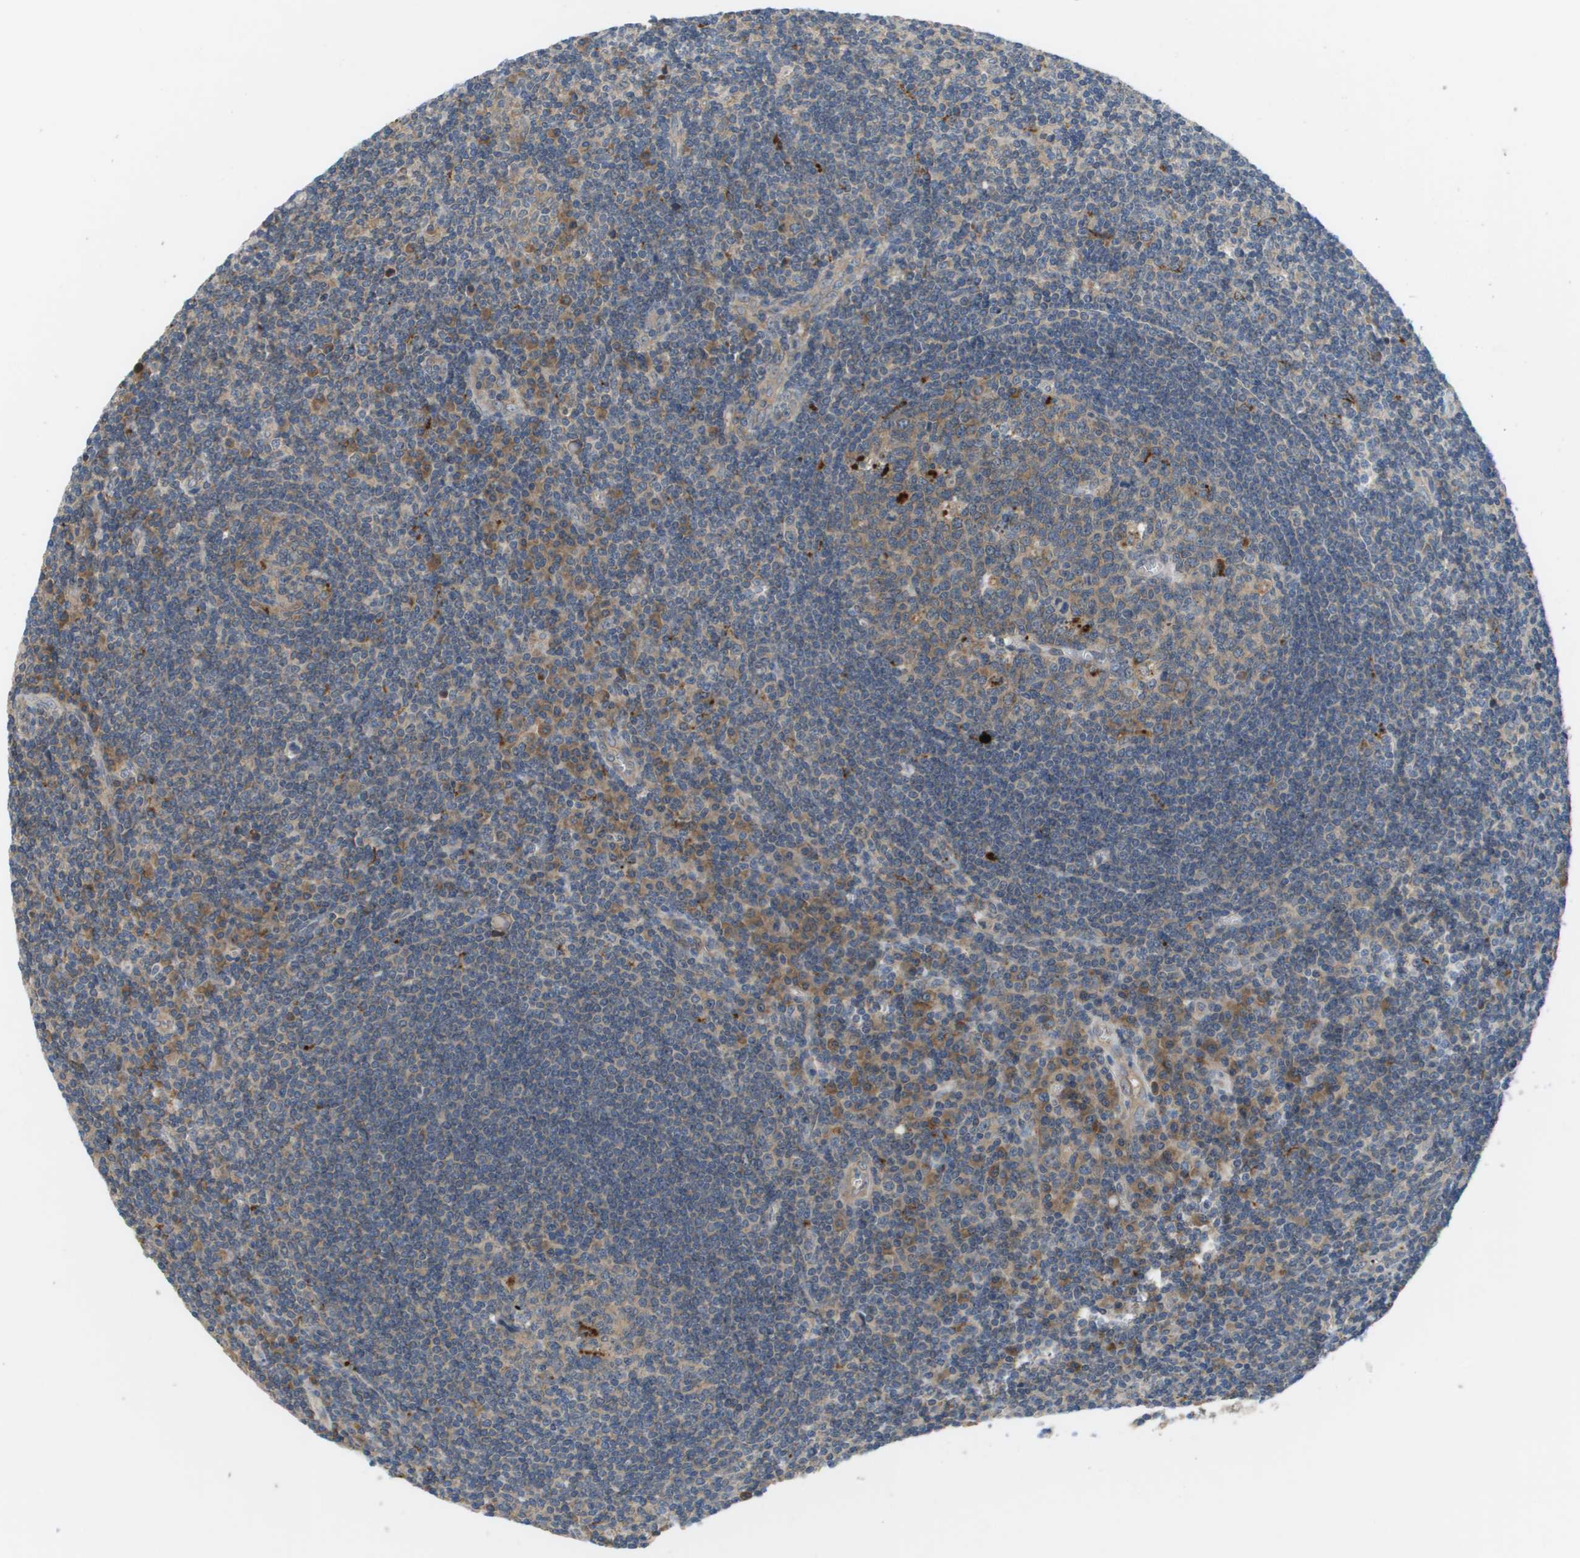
{"staining": {"intensity": "weak", "quantity": "25%-75%", "location": "cytoplasmic/membranous"}, "tissue": "tonsil", "cell_type": "Germinal center cells", "image_type": "normal", "snomed": [{"axis": "morphology", "description": "Normal tissue, NOS"}, {"axis": "topography", "description": "Tonsil"}], "caption": "This photomicrograph demonstrates immunohistochemistry (IHC) staining of unremarkable human tonsil, with low weak cytoplasmic/membranous positivity in approximately 25%-75% of germinal center cells.", "gene": "SLC25A20", "patient": {"sex": "male", "age": 37}}